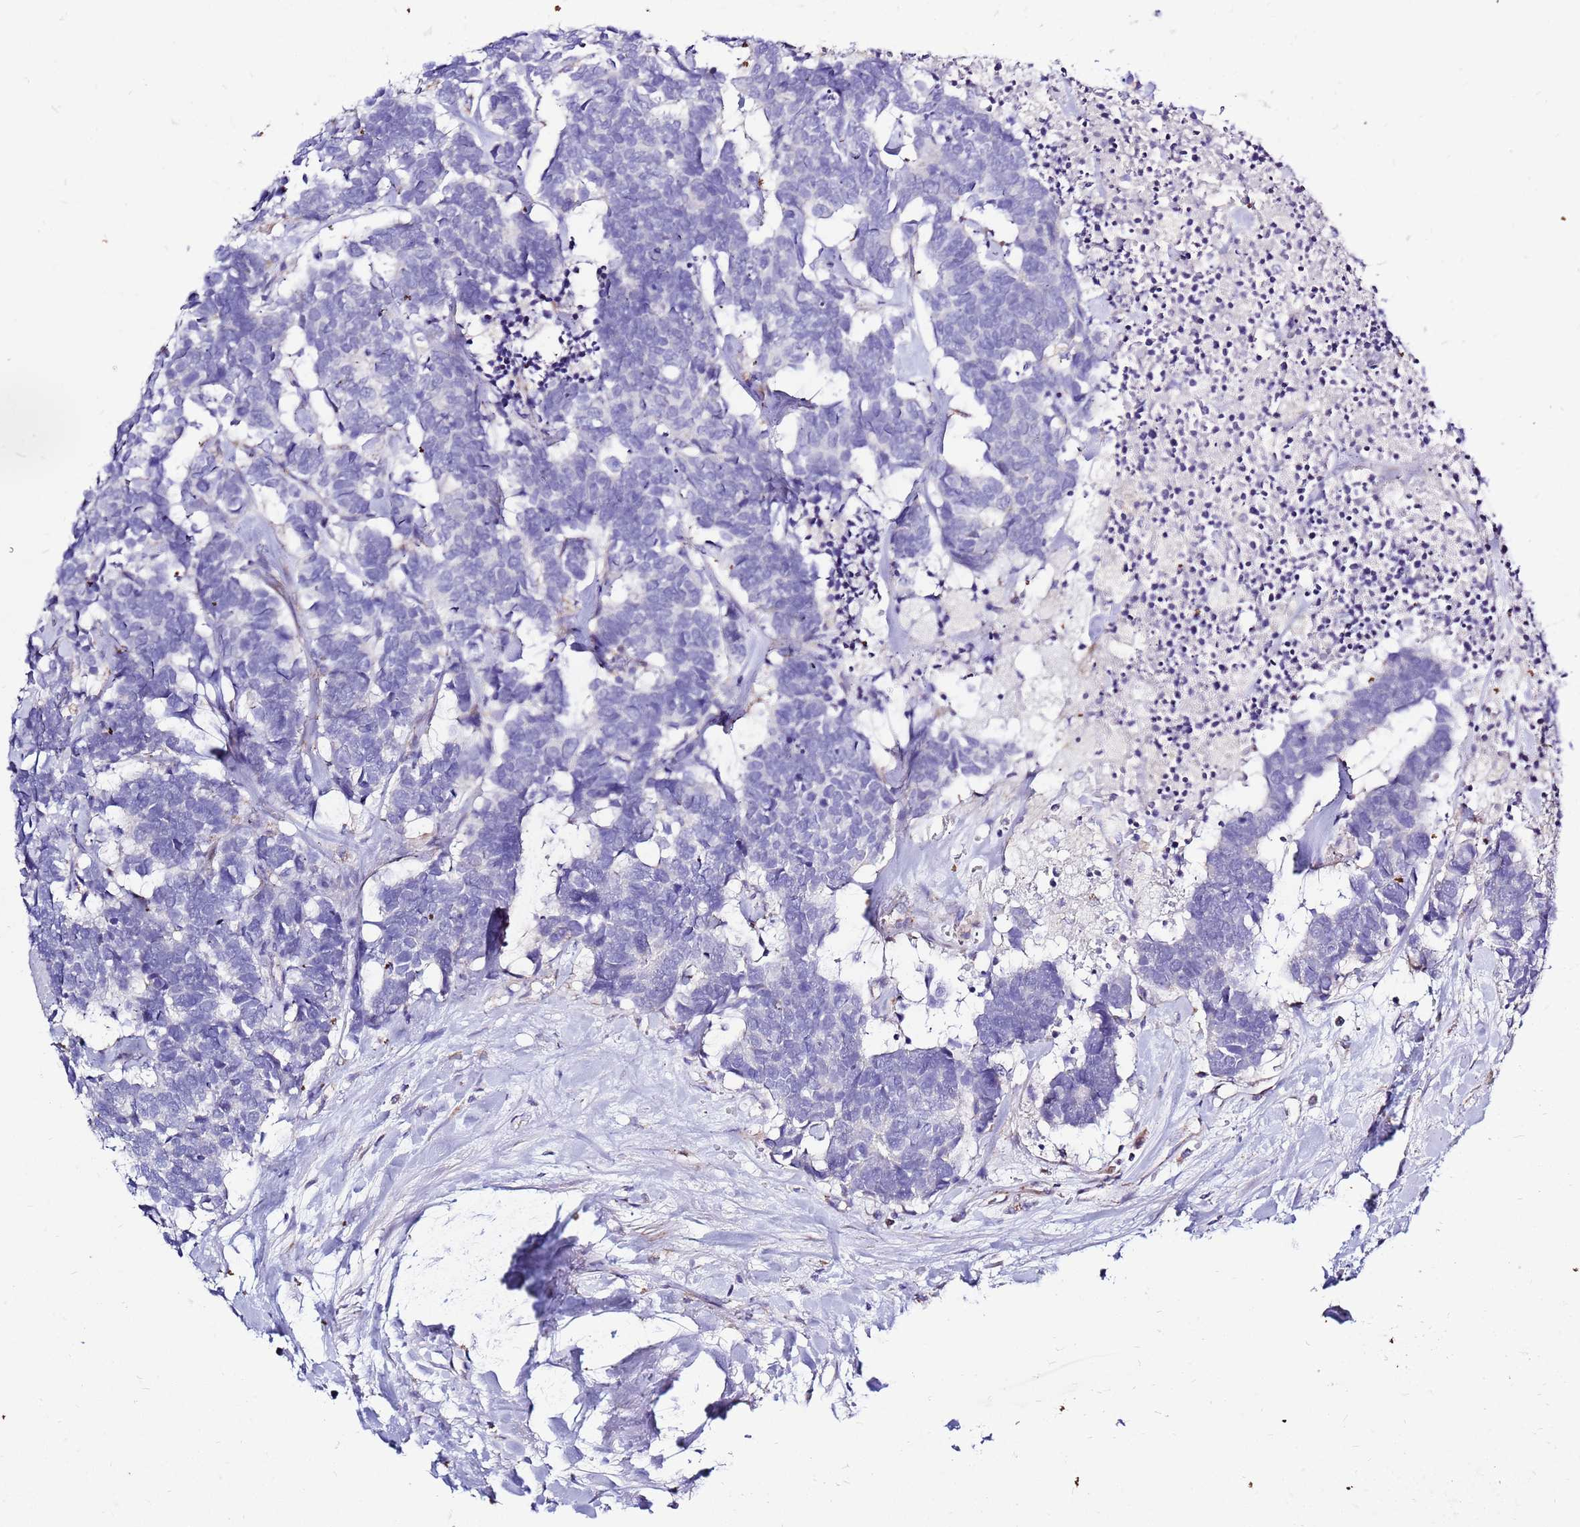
{"staining": {"intensity": "negative", "quantity": "none", "location": "none"}, "tissue": "carcinoid", "cell_type": "Tumor cells", "image_type": "cancer", "snomed": [{"axis": "morphology", "description": "Carcinoma, NOS"}, {"axis": "morphology", "description": "Carcinoid, malignant, NOS"}, {"axis": "topography", "description": "Urinary bladder"}], "caption": "An image of human carcinoid is negative for staining in tumor cells.", "gene": "IGF1R", "patient": {"sex": "male", "age": 57}}